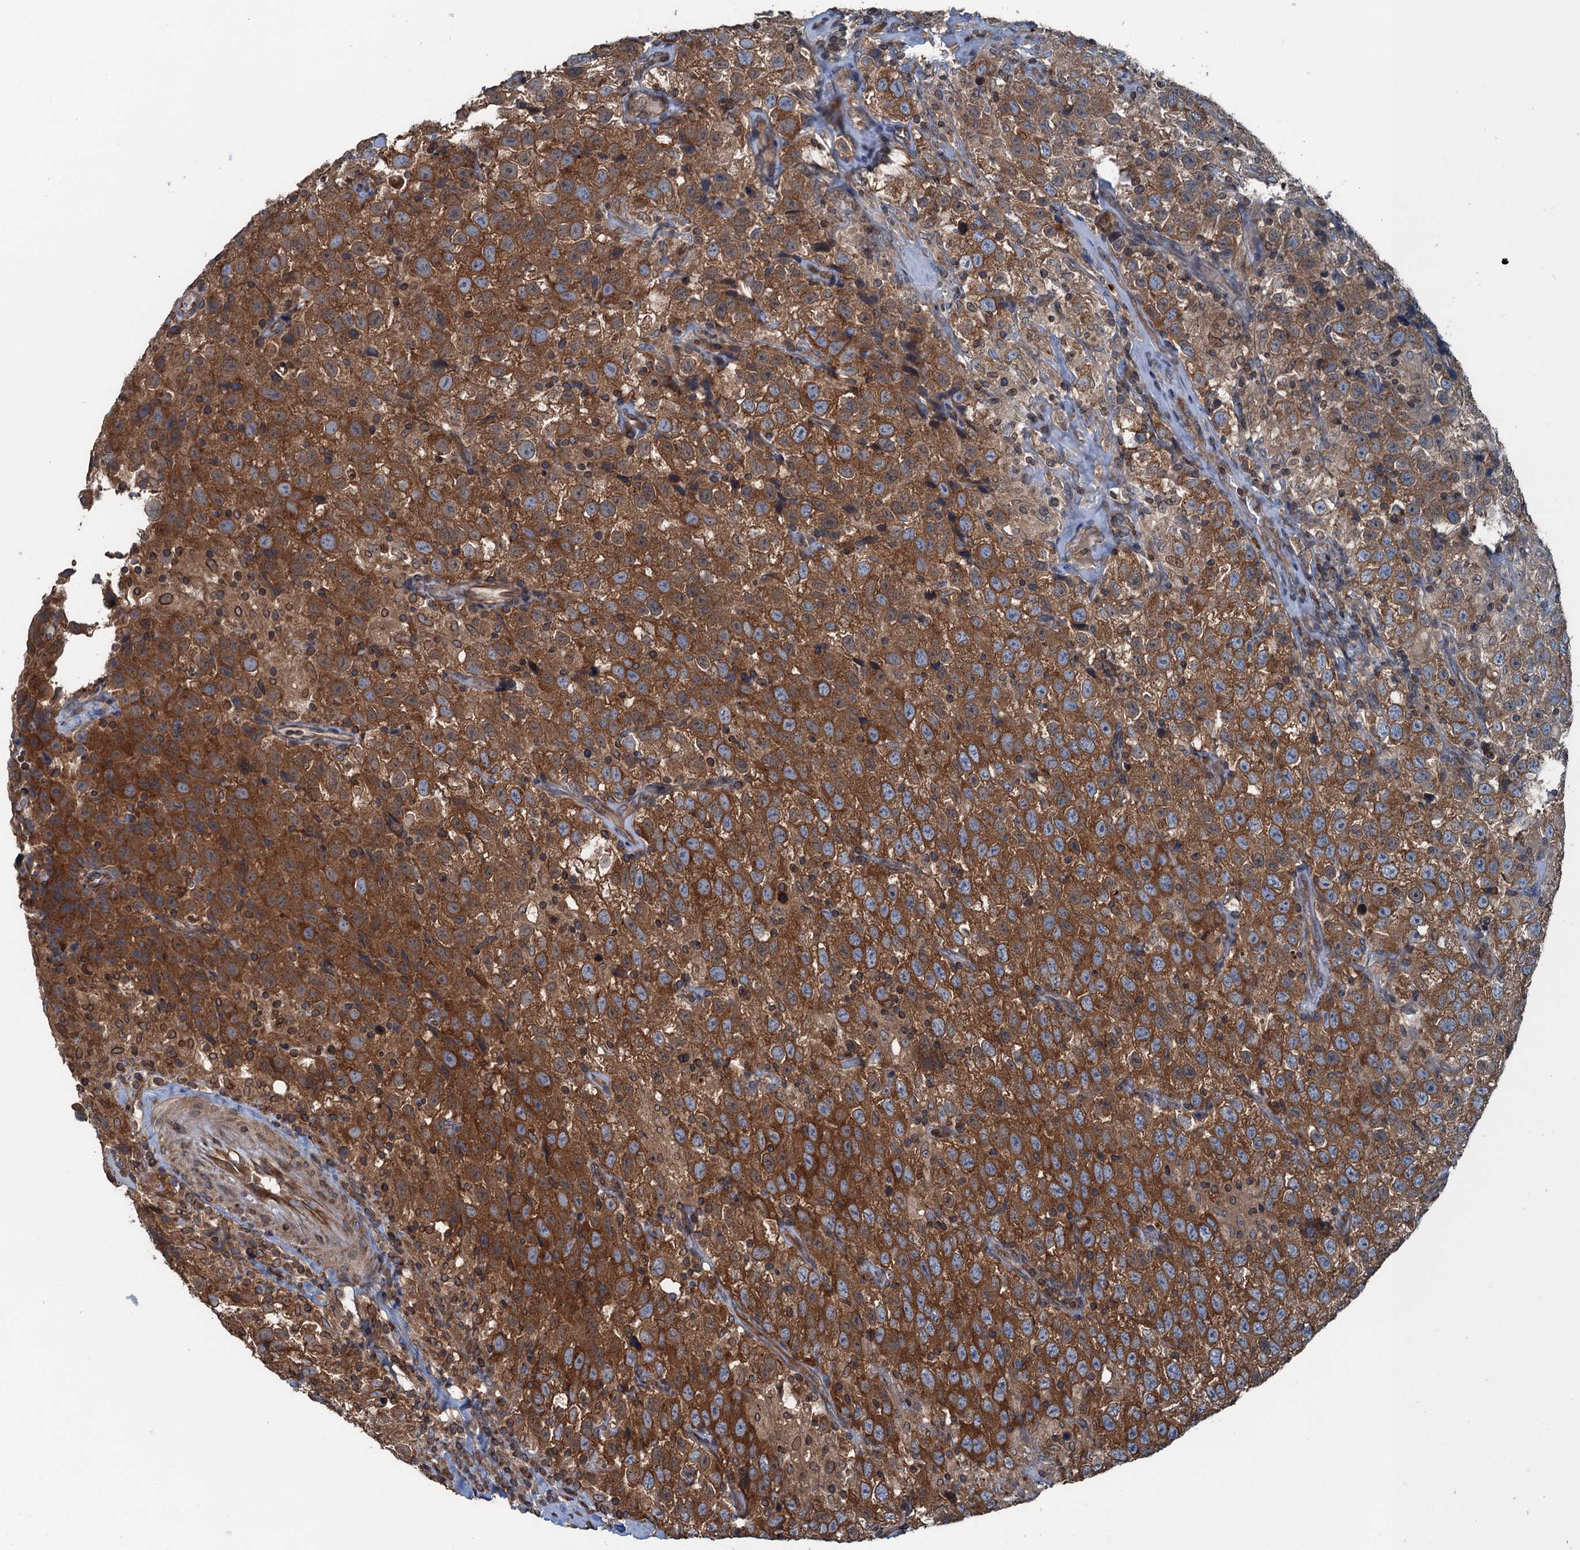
{"staining": {"intensity": "strong", "quantity": ">75%", "location": "cytoplasmic/membranous"}, "tissue": "testis cancer", "cell_type": "Tumor cells", "image_type": "cancer", "snomed": [{"axis": "morphology", "description": "Seminoma, NOS"}, {"axis": "topography", "description": "Testis"}], "caption": "This histopathology image exhibits testis seminoma stained with IHC to label a protein in brown. The cytoplasmic/membranous of tumor cells show strong positivity for the protein. Nuclei are counter-stained blue.", "gene": "TRAPPC8", "patient": {"sex": "male", "age": 41}}